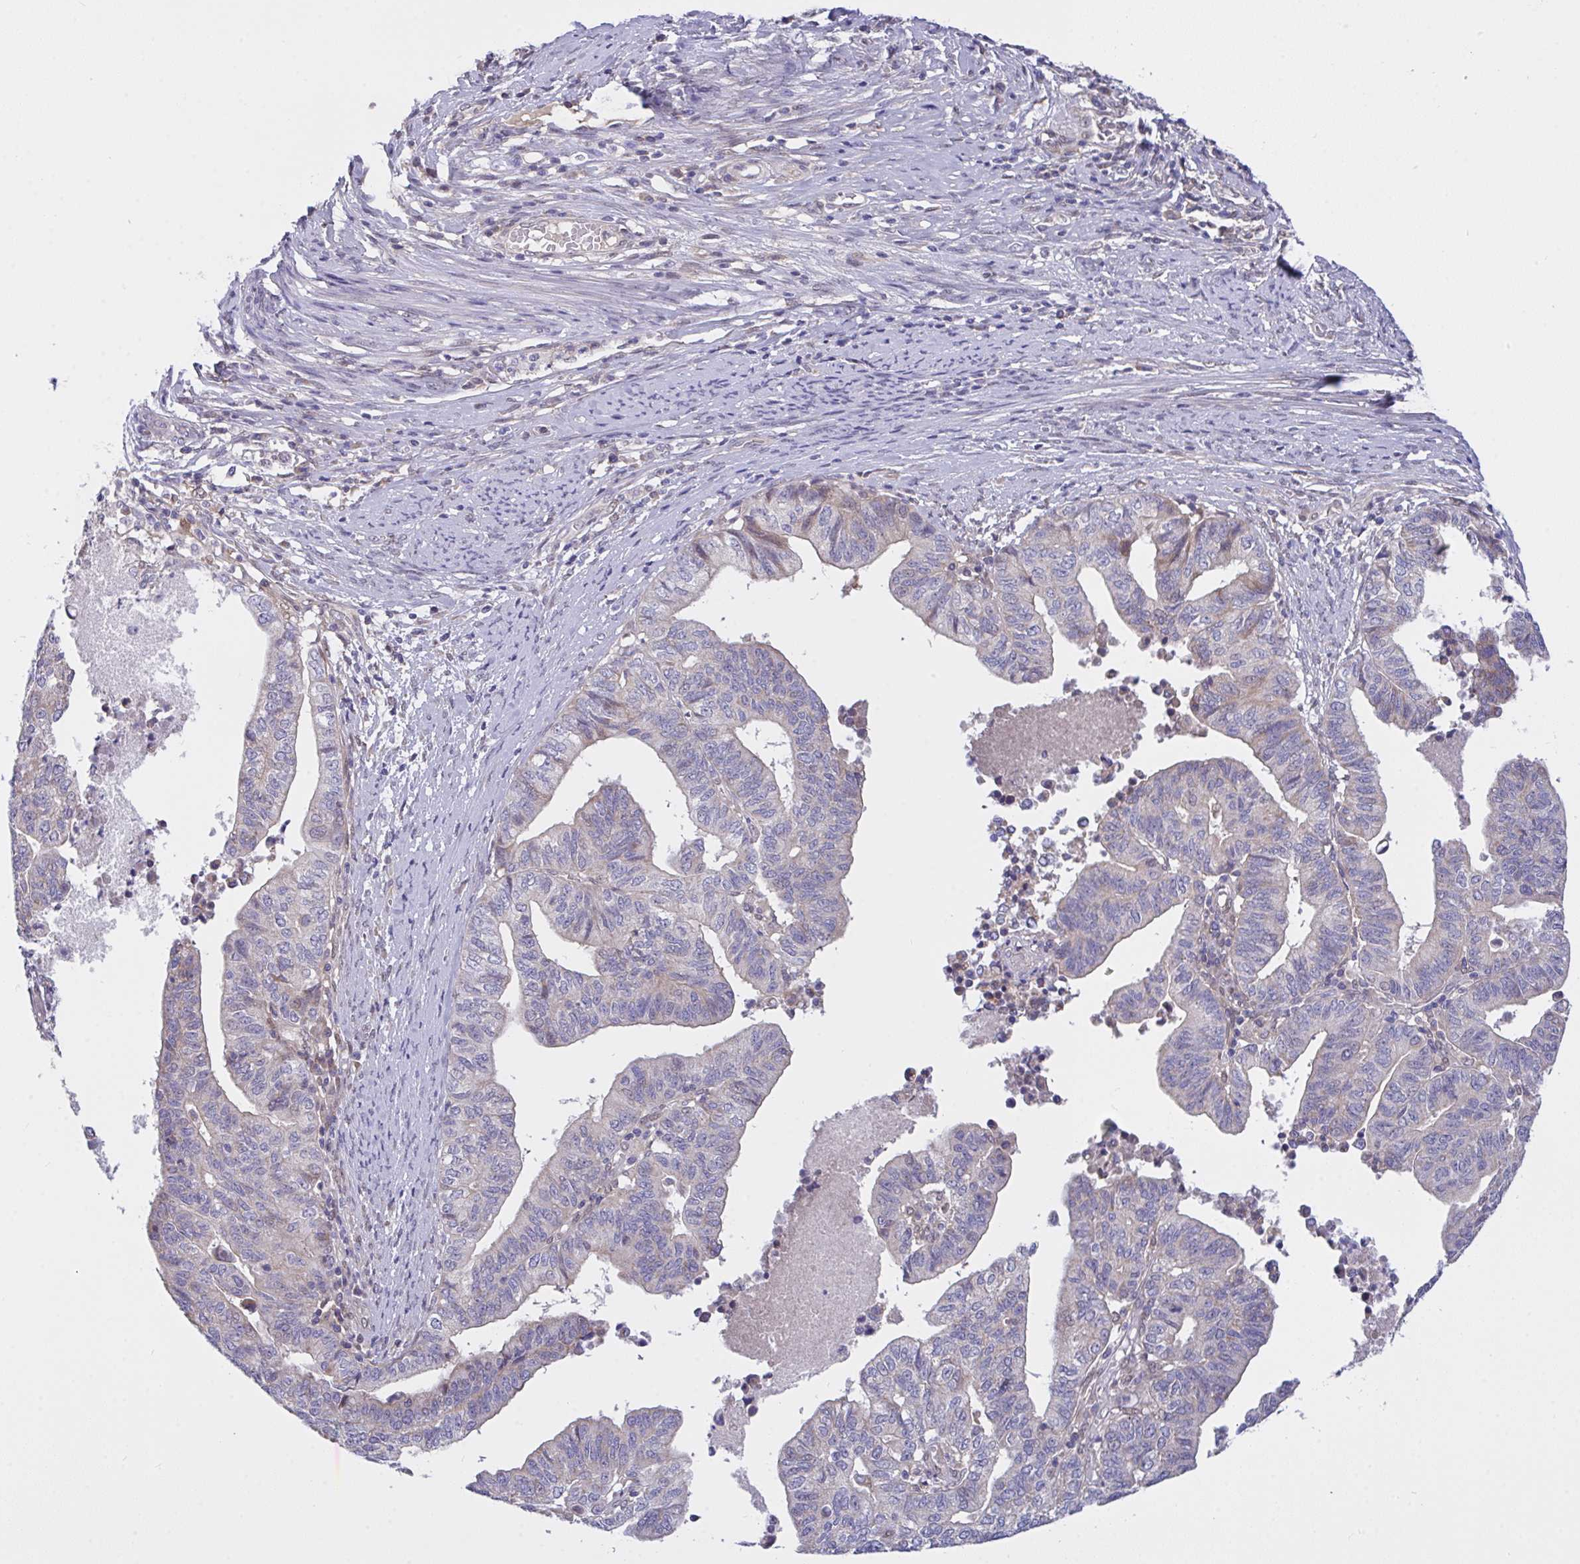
{"staining": {"intensity": "negative", "quantity": "none", "location": "none"}, "tissue": "endometrial cancer", "cell_type": "Tumor cells", "image_type": "cancer", "snomed": [{"axis": "morphology", "description": "Adenocarcinoma, NOS"}, {"axis": "topography", "description": "Endometrium"}], "caption": "This is an immunohistochemistry (IHC) micrograph of human endometrial cancer. There is no staining in tumor cells.", "gene": "L3HYPDH", "patient": {"sex": "female", "age": 65}}